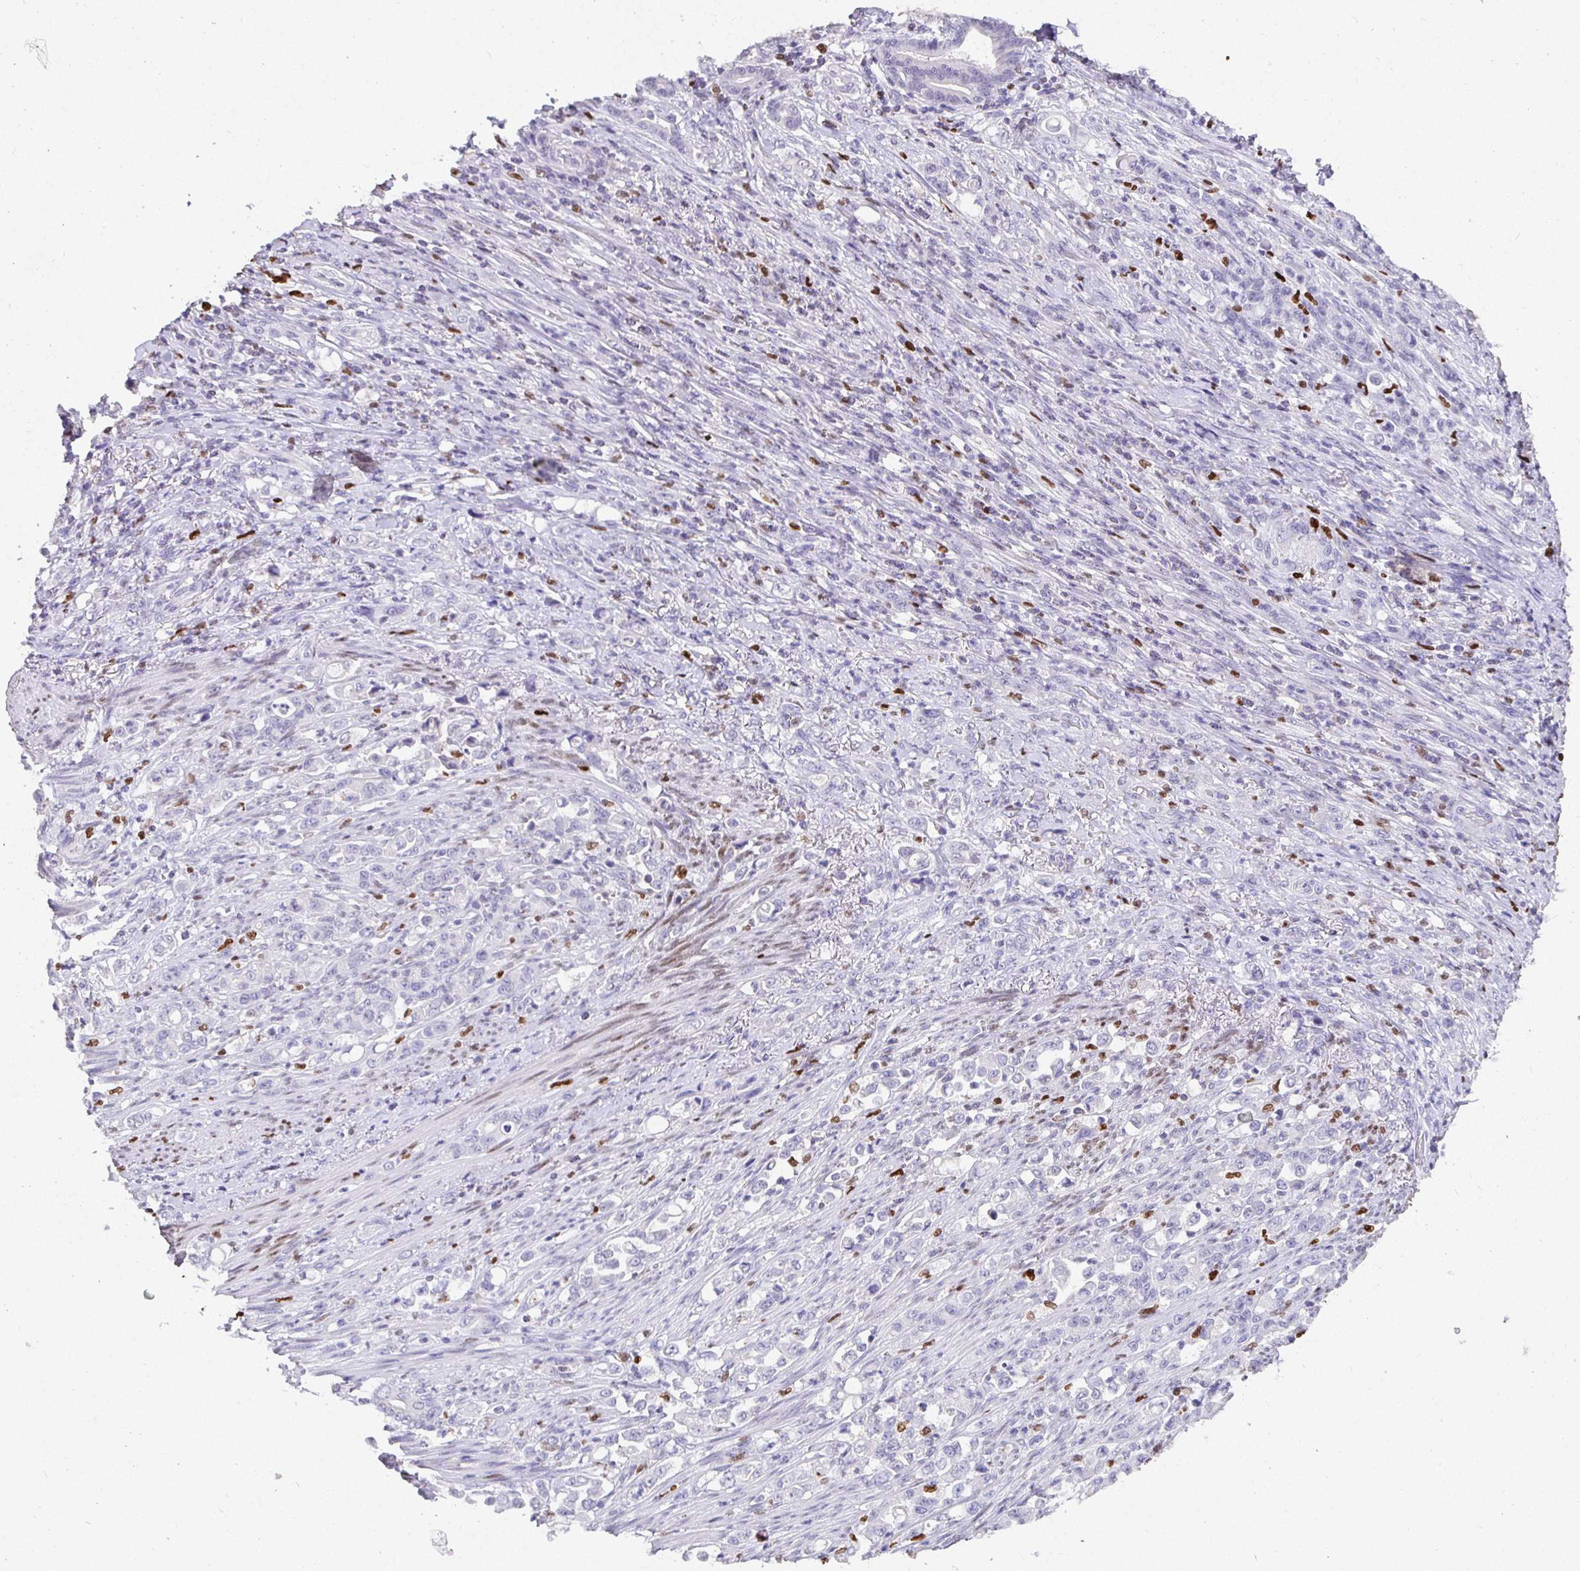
{"staining": {"intensity": "negative", "quantity": "none", "location": "none"}, "tissue": "stomach cancer", "cell_type": "Tumor cells", "image_type": "cancer", "snomed": [{"axis": "morphology", "description": "Normal tissue, NOS"}, {"axis": "morphology", "description": "Adenocarcinoma, NOS"}, {"axis": "topography", "description": "Stomach"}], "caption": "This is an IHC photomicrograph of human stomach cancer (adenocarcinoma). There is no expression in tumor cells.", "gene": "SATB1", "patient": {"sex": "female", "age": 79}}